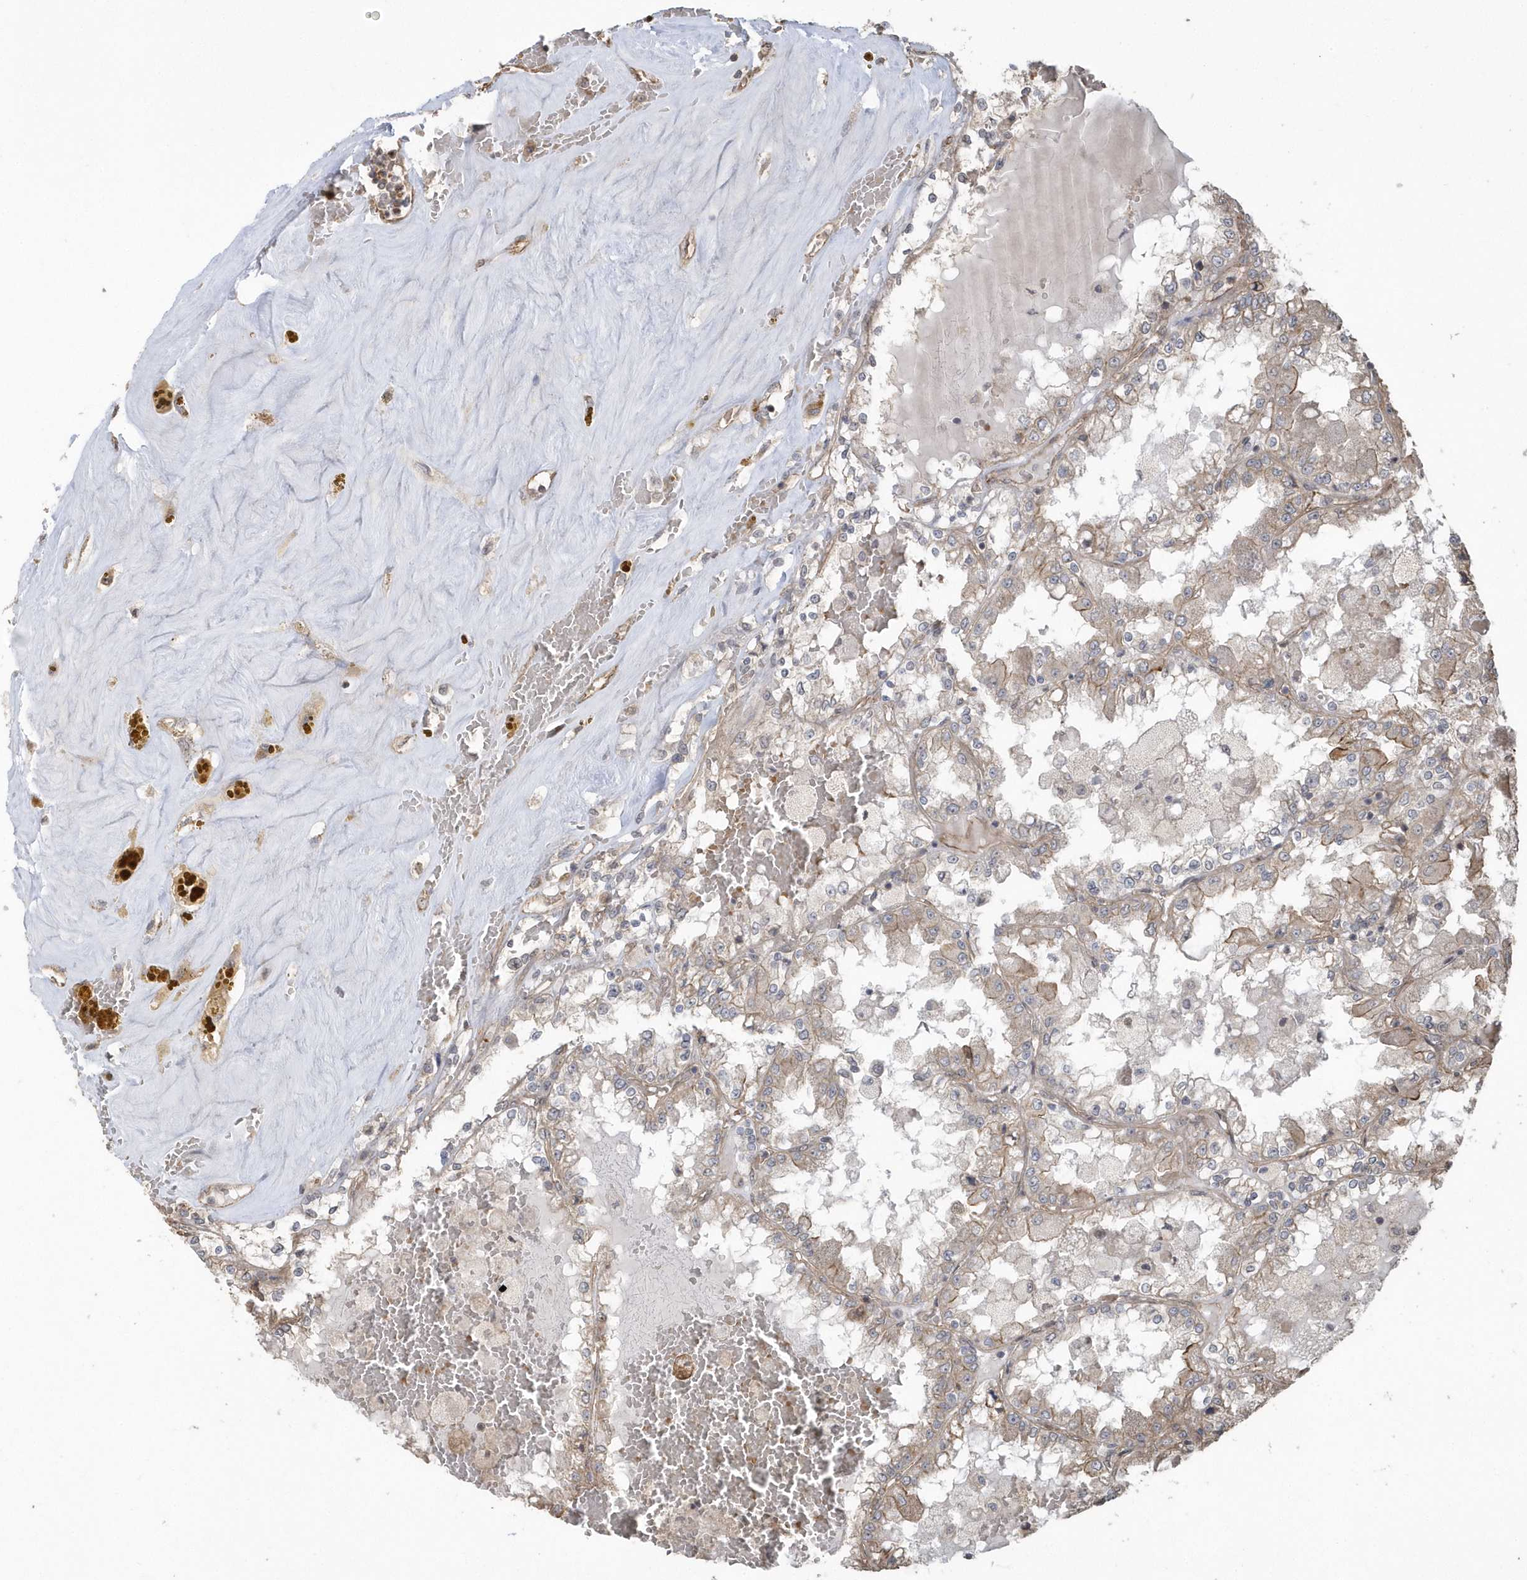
{"staining": {"intensity": "weak", "quantity": "25%-75%", "location": "cytoplasmic/membranous"}, "tissue": "renal cancer", "cell_type": "Tumor cells", "image_type": "cancer", "snomed": [{"axis": "morphology", "description": "Adenocarcinoma, NOS"}, {"axis": "topography", "description": "Kidney"}], "caption": "Immunohistochemical staining of renal adenocarcinoma exhibits low levels of weak cytoplasmic/membranous protein positivity in approximately 25%-75% of tumor cells.", "gene": "HERPUD1", "patient": {"sex": "female", "age": 56}}